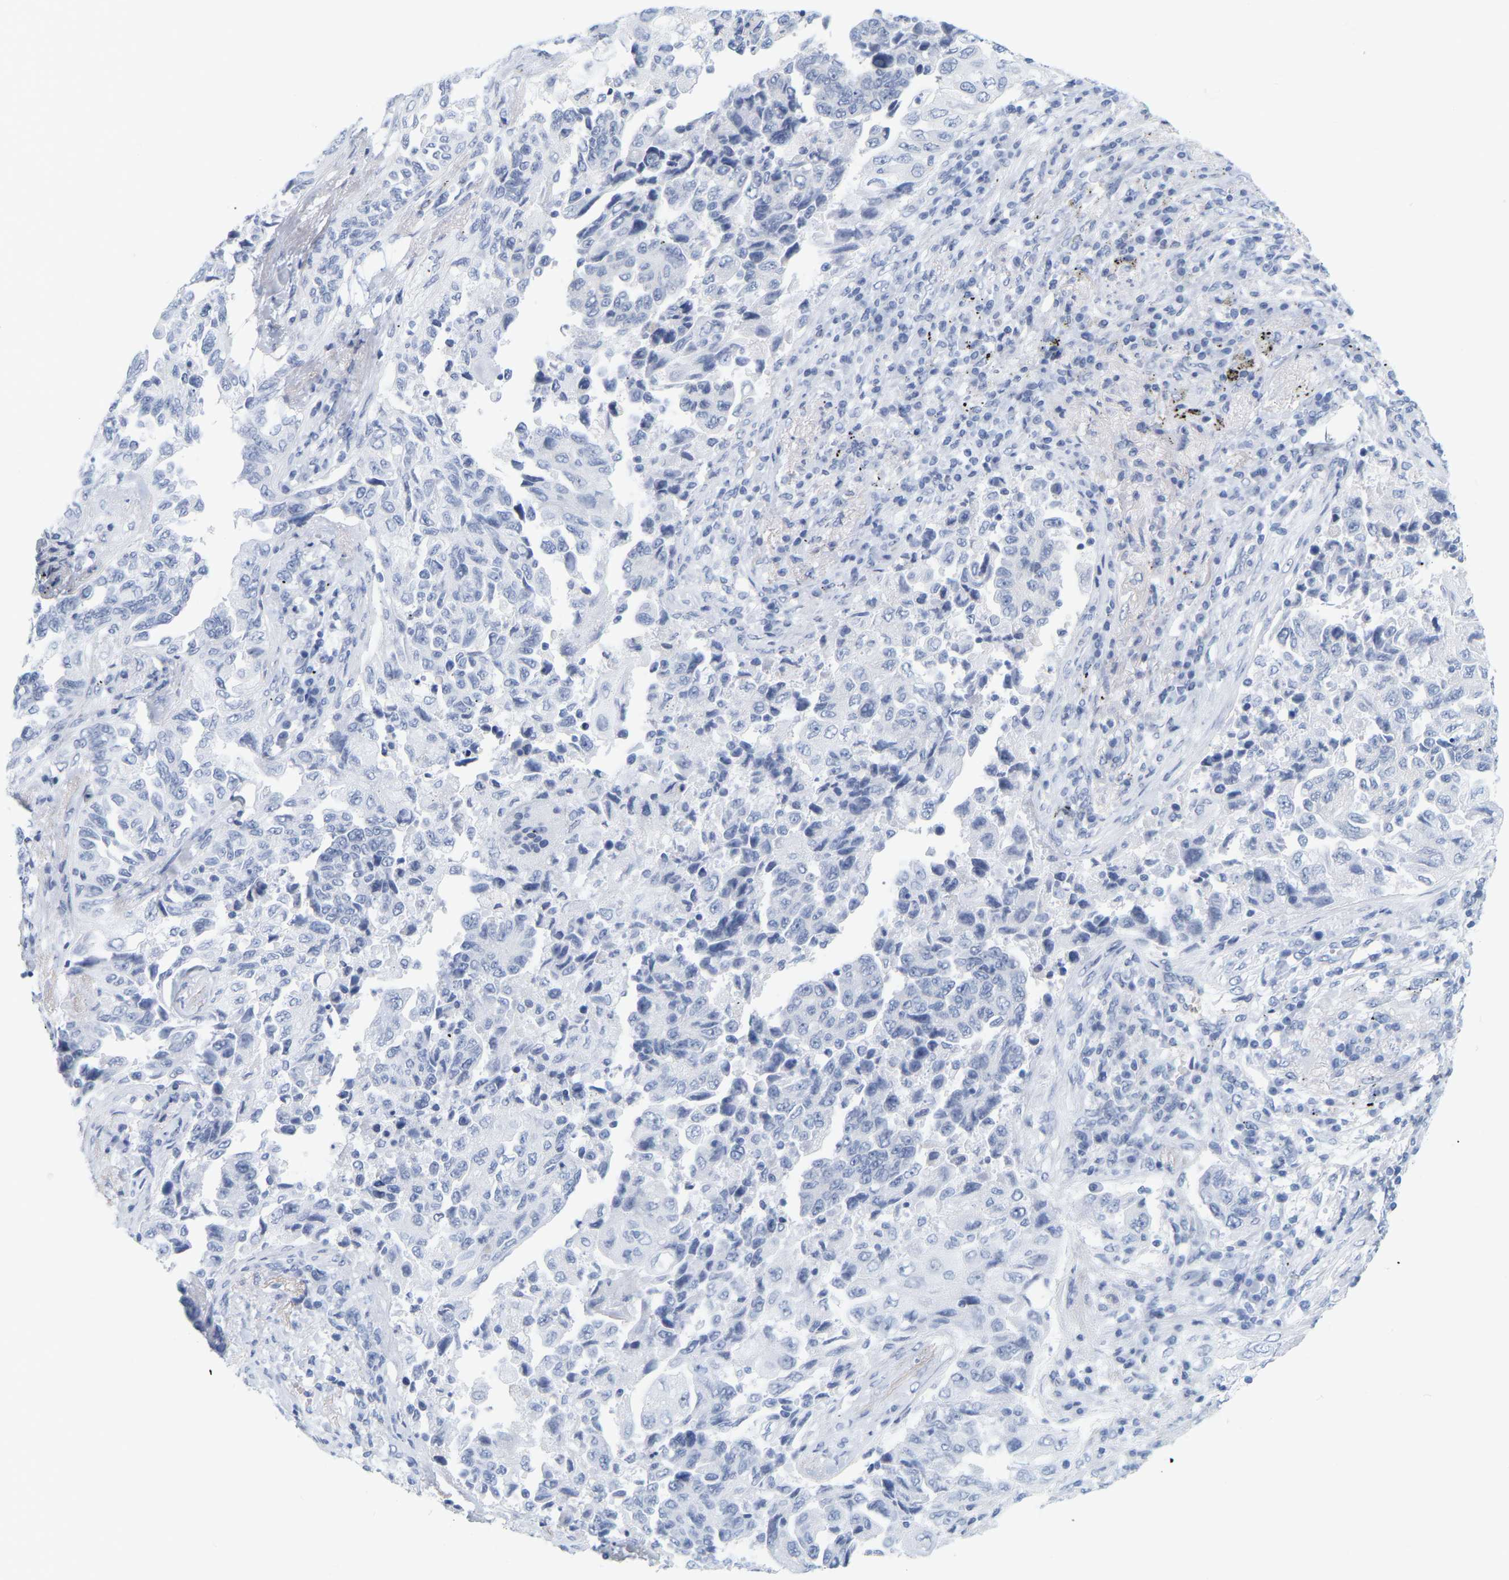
{"staining": {"intensity": "negative", "quantity": "none", "location": "none"}, "tissue": "lung cancer", "cell_type": "Tumor cells", "image_type": "cancer", "snomed": [{"axis": "morphology", "description": "Adenocarcinoma, NOS"}, {"axis": "topography", "description": "Lung"}], "caption": "IHC of lung cancer displays no positivity in tumor cells.", "gene": "RAPH1", "patient": {"sex": "female", "age": 51}}